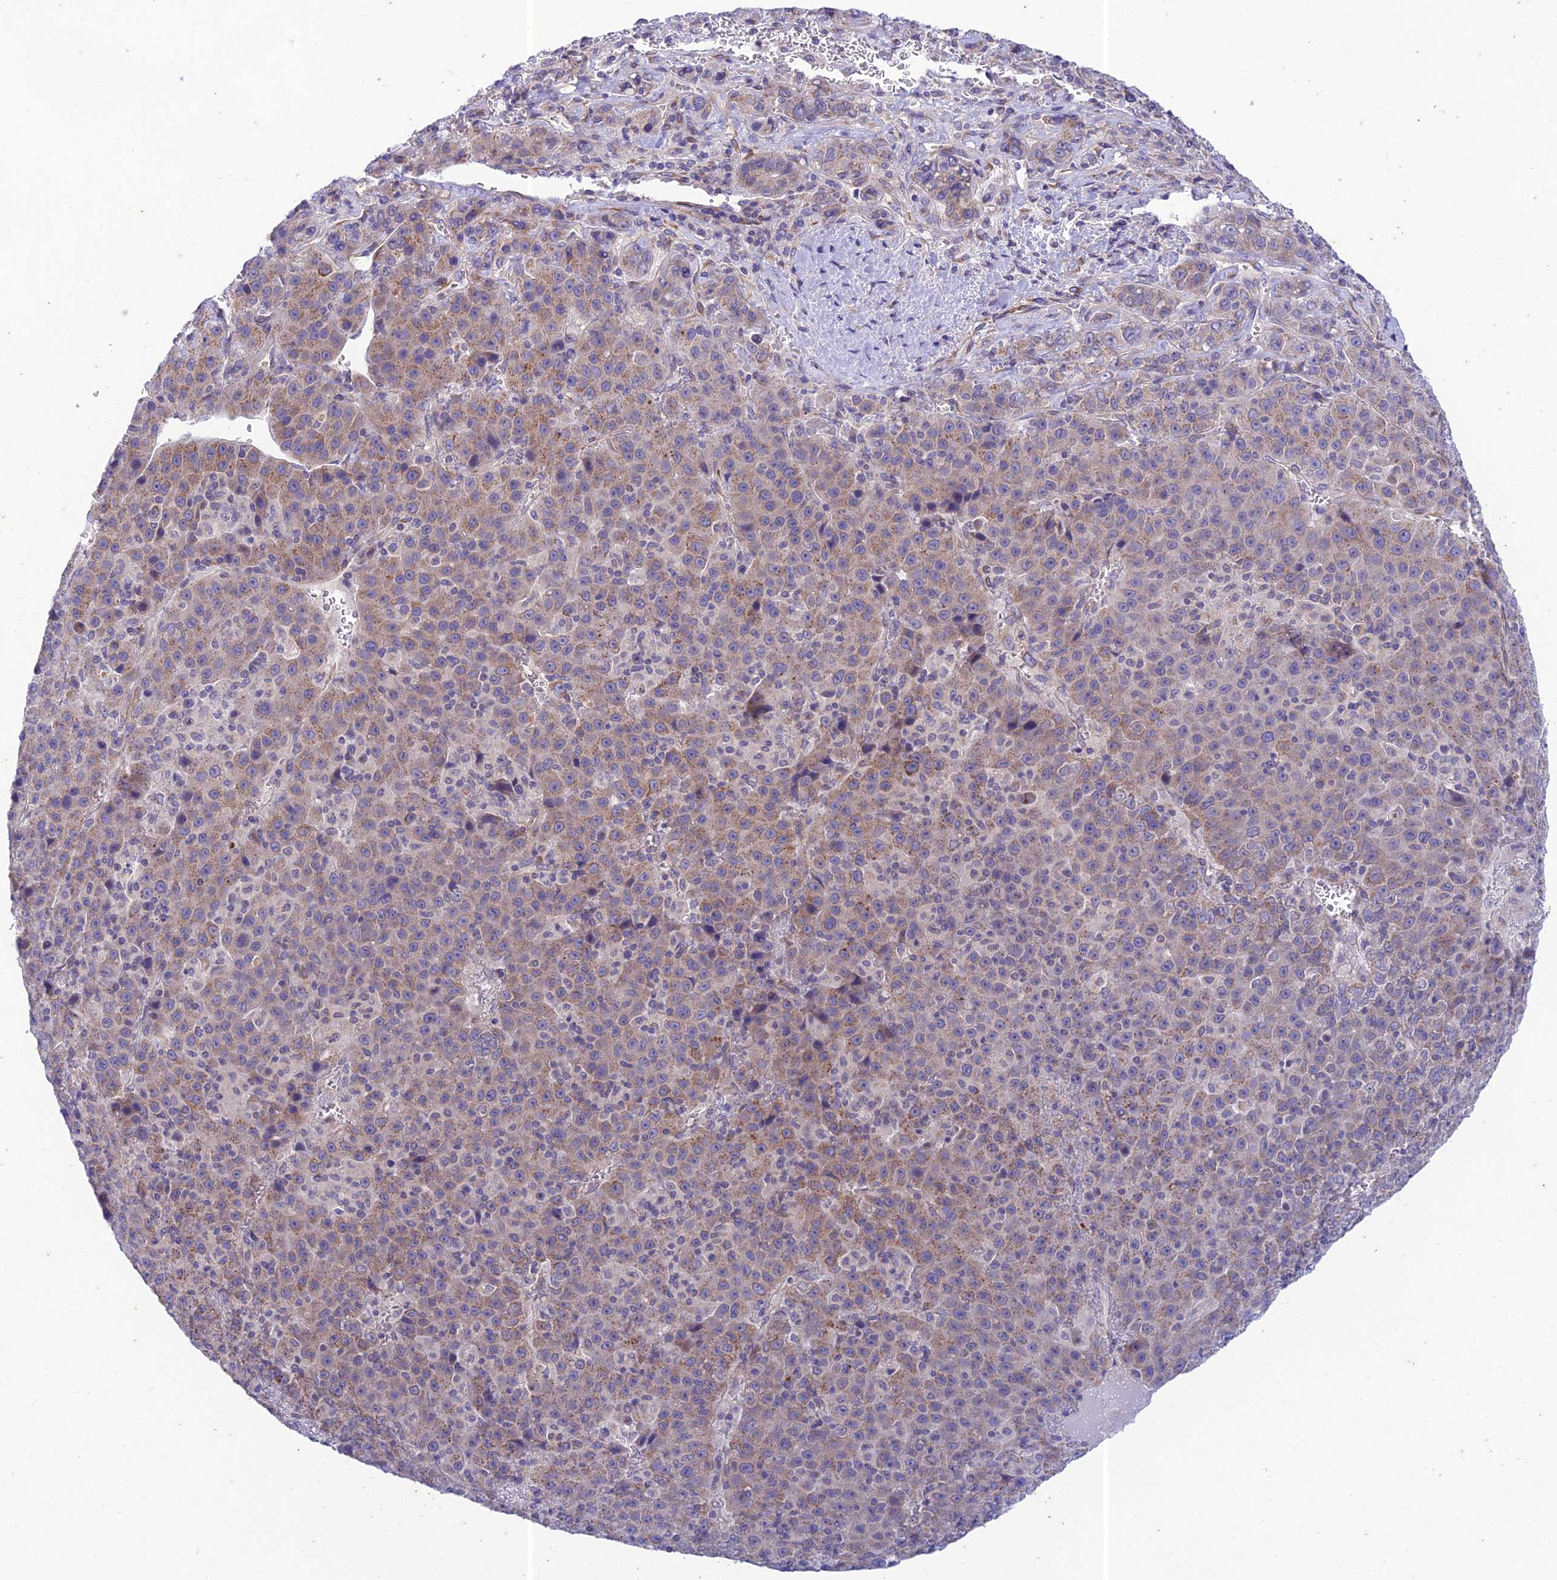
{"staining": {"intensity": "weak", "quantity": "25%-75%", "location": "cytoplasmic/membranous"}, "tissue": "liver cancer", "cell_type": "Tumor cells", "image_type": "cancer", "snomed": [{"axis": "morphology", "description": "Carcinoma, Hepatocellular, NOS"}, {"axis": "topography", "description": "Liver"}], "caption": "High-power microscopy captured an IHC histopathology image of hepatocellular carcinoma (liver), revealing weak cytoplasmic/membranous expression in approximately 25%-75% of tumor cells.", "gene": "PTCD2", "patient": {"sex": "female", "age": 53}}